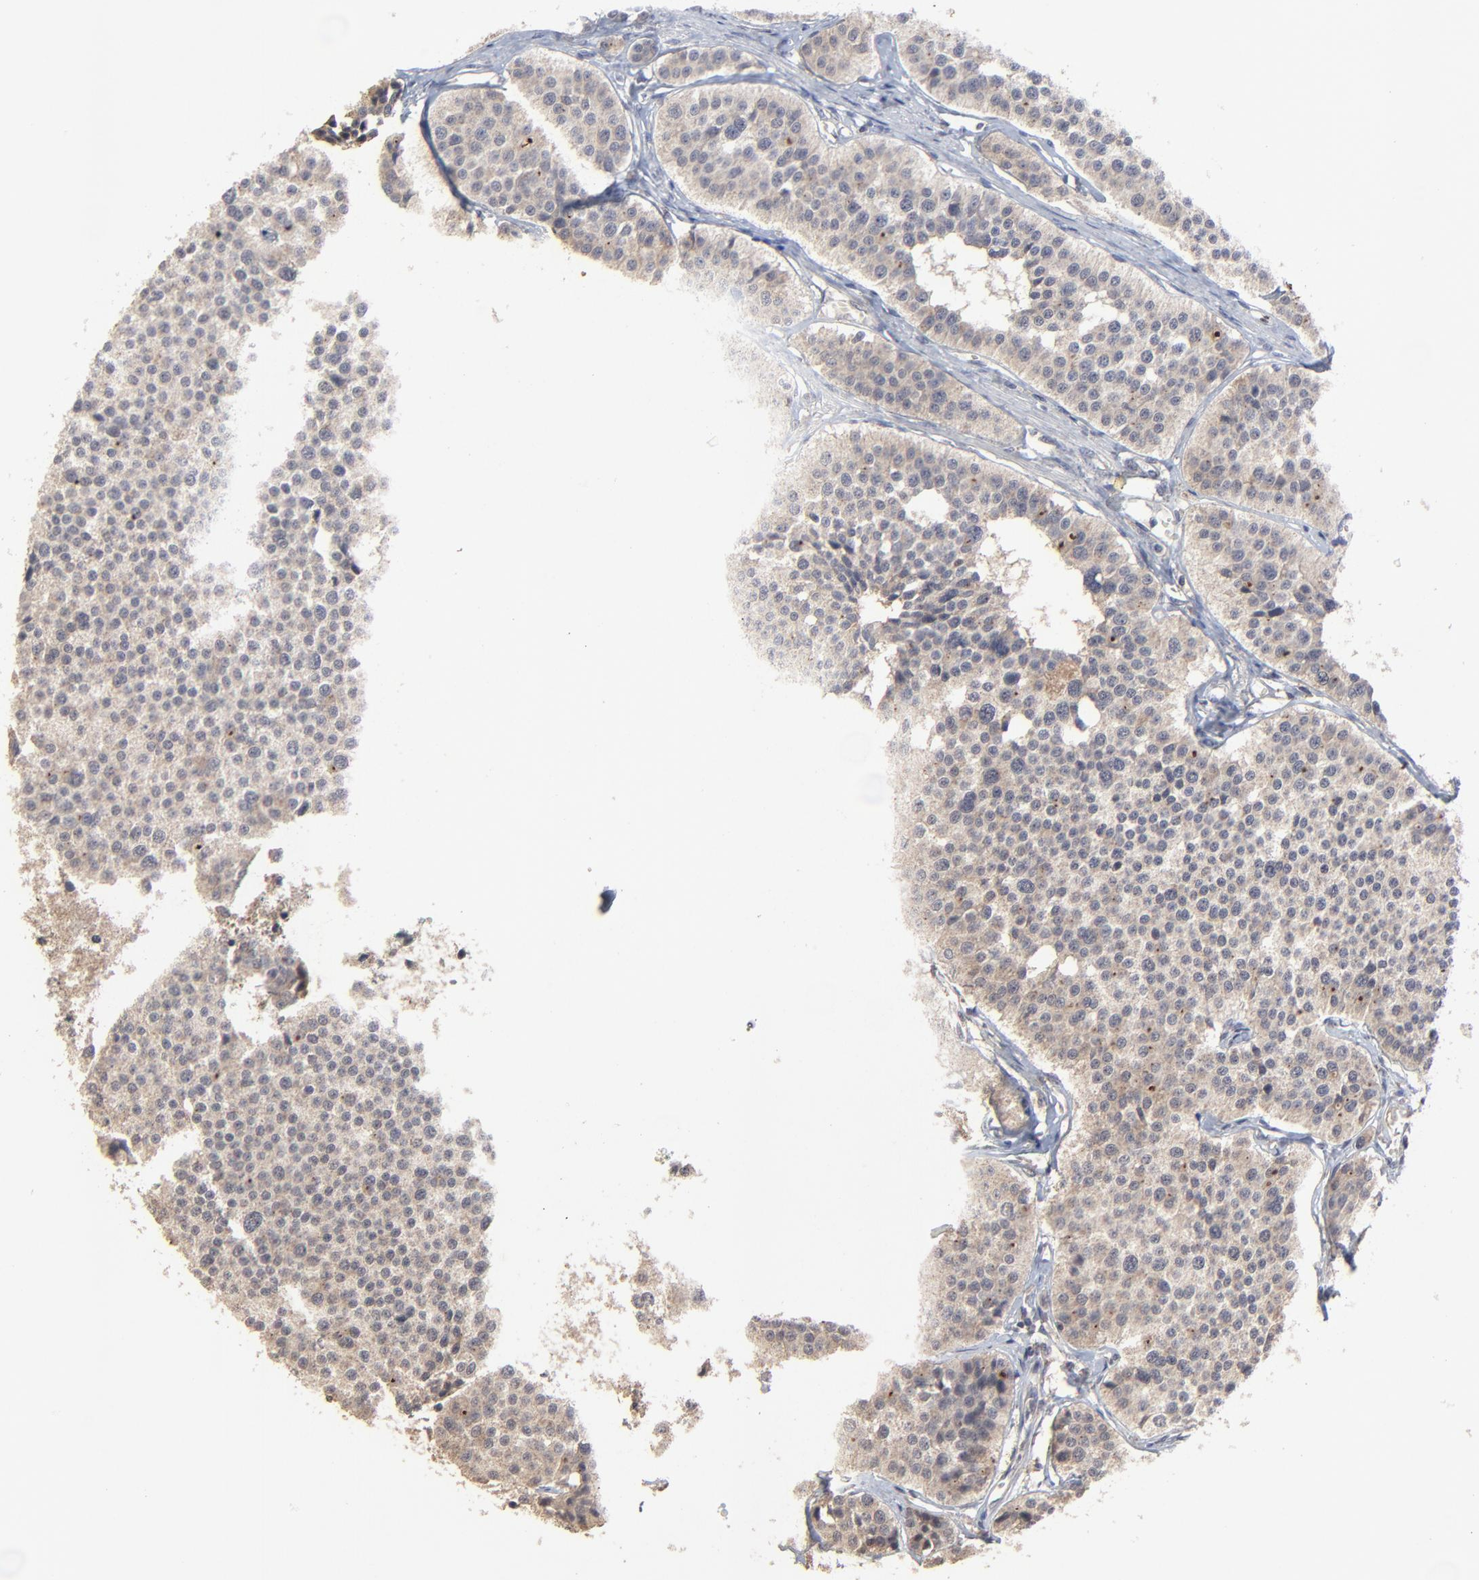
{"staining": {"intensity": "weak", "quantity": ">75%", "location": "cytoplasmic/membranous"}, "tissue": "carcinoid", "cell_type": "Tumor cells", "image_type": "cancer", "snomed": [{"axis": "morphology", "description": "Carcinoid, malignant, NOS"}, {"axis": "topography", "description": "Small intestine"}], "caption": "Carcinoid tissue displays weak cytoplasmic/membranous expression in about >75% of tumor cells, visualized by immunohistochemistry.", "gene": "VPREB3", "patient": {"sex": "male", "age": 60}}